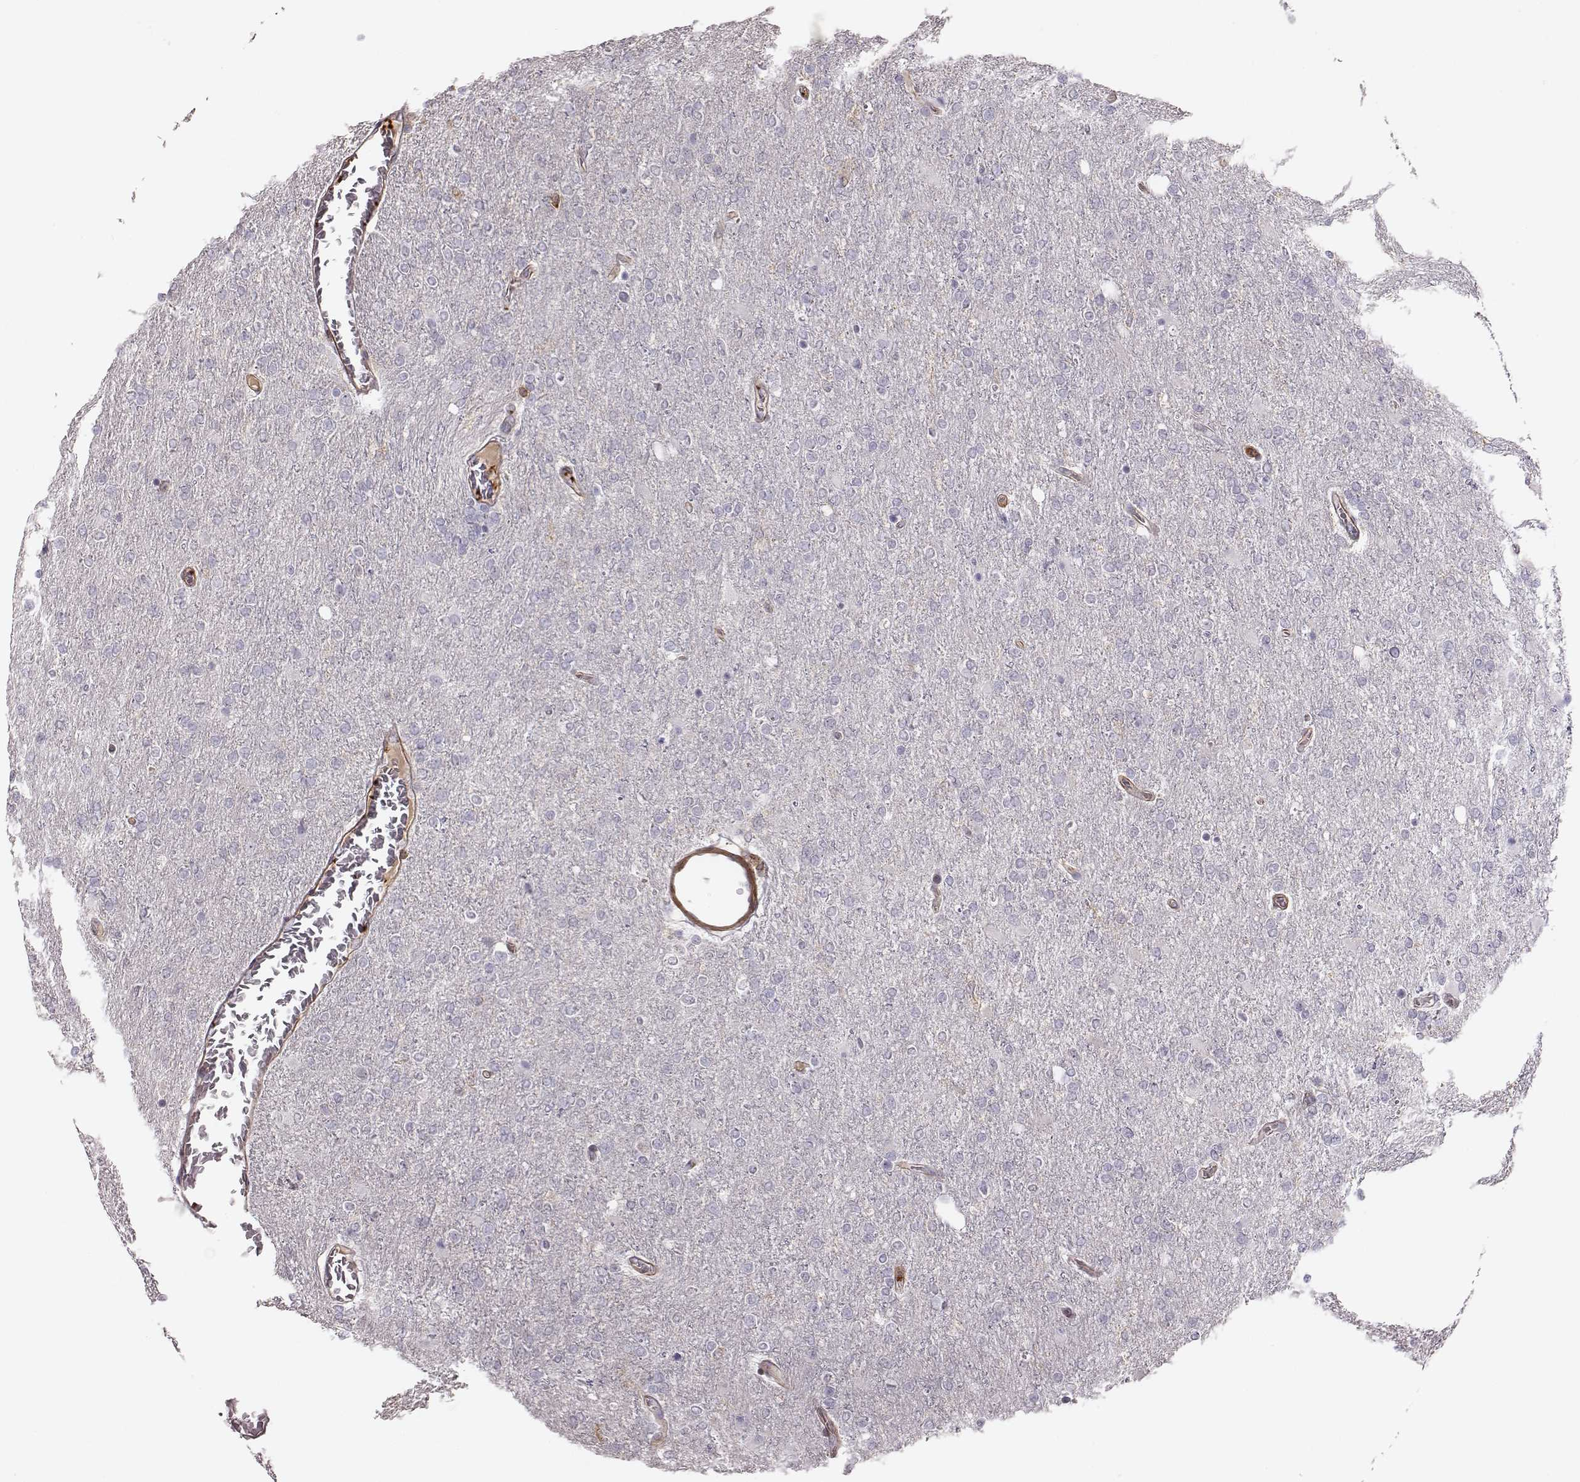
{"staining": {"intensity": "negative", "quantity": "none", "location": "none"}, "tissue": "glioma", "cell_type": "Tumor cells", "image_type": "cancer", "snomed": [{"axis": "morphology", "description": "Glioma, malignant, High grade"}, {"axis": "topography", "description": "Cerebral cortex"}], "caption": "This is an immunohistochemistry micrograph of high-grade glioma (malignant). There is no positivity in tumor cells.", "gene": "ZYX", "patient": {"sex": "male", "age": 70}}